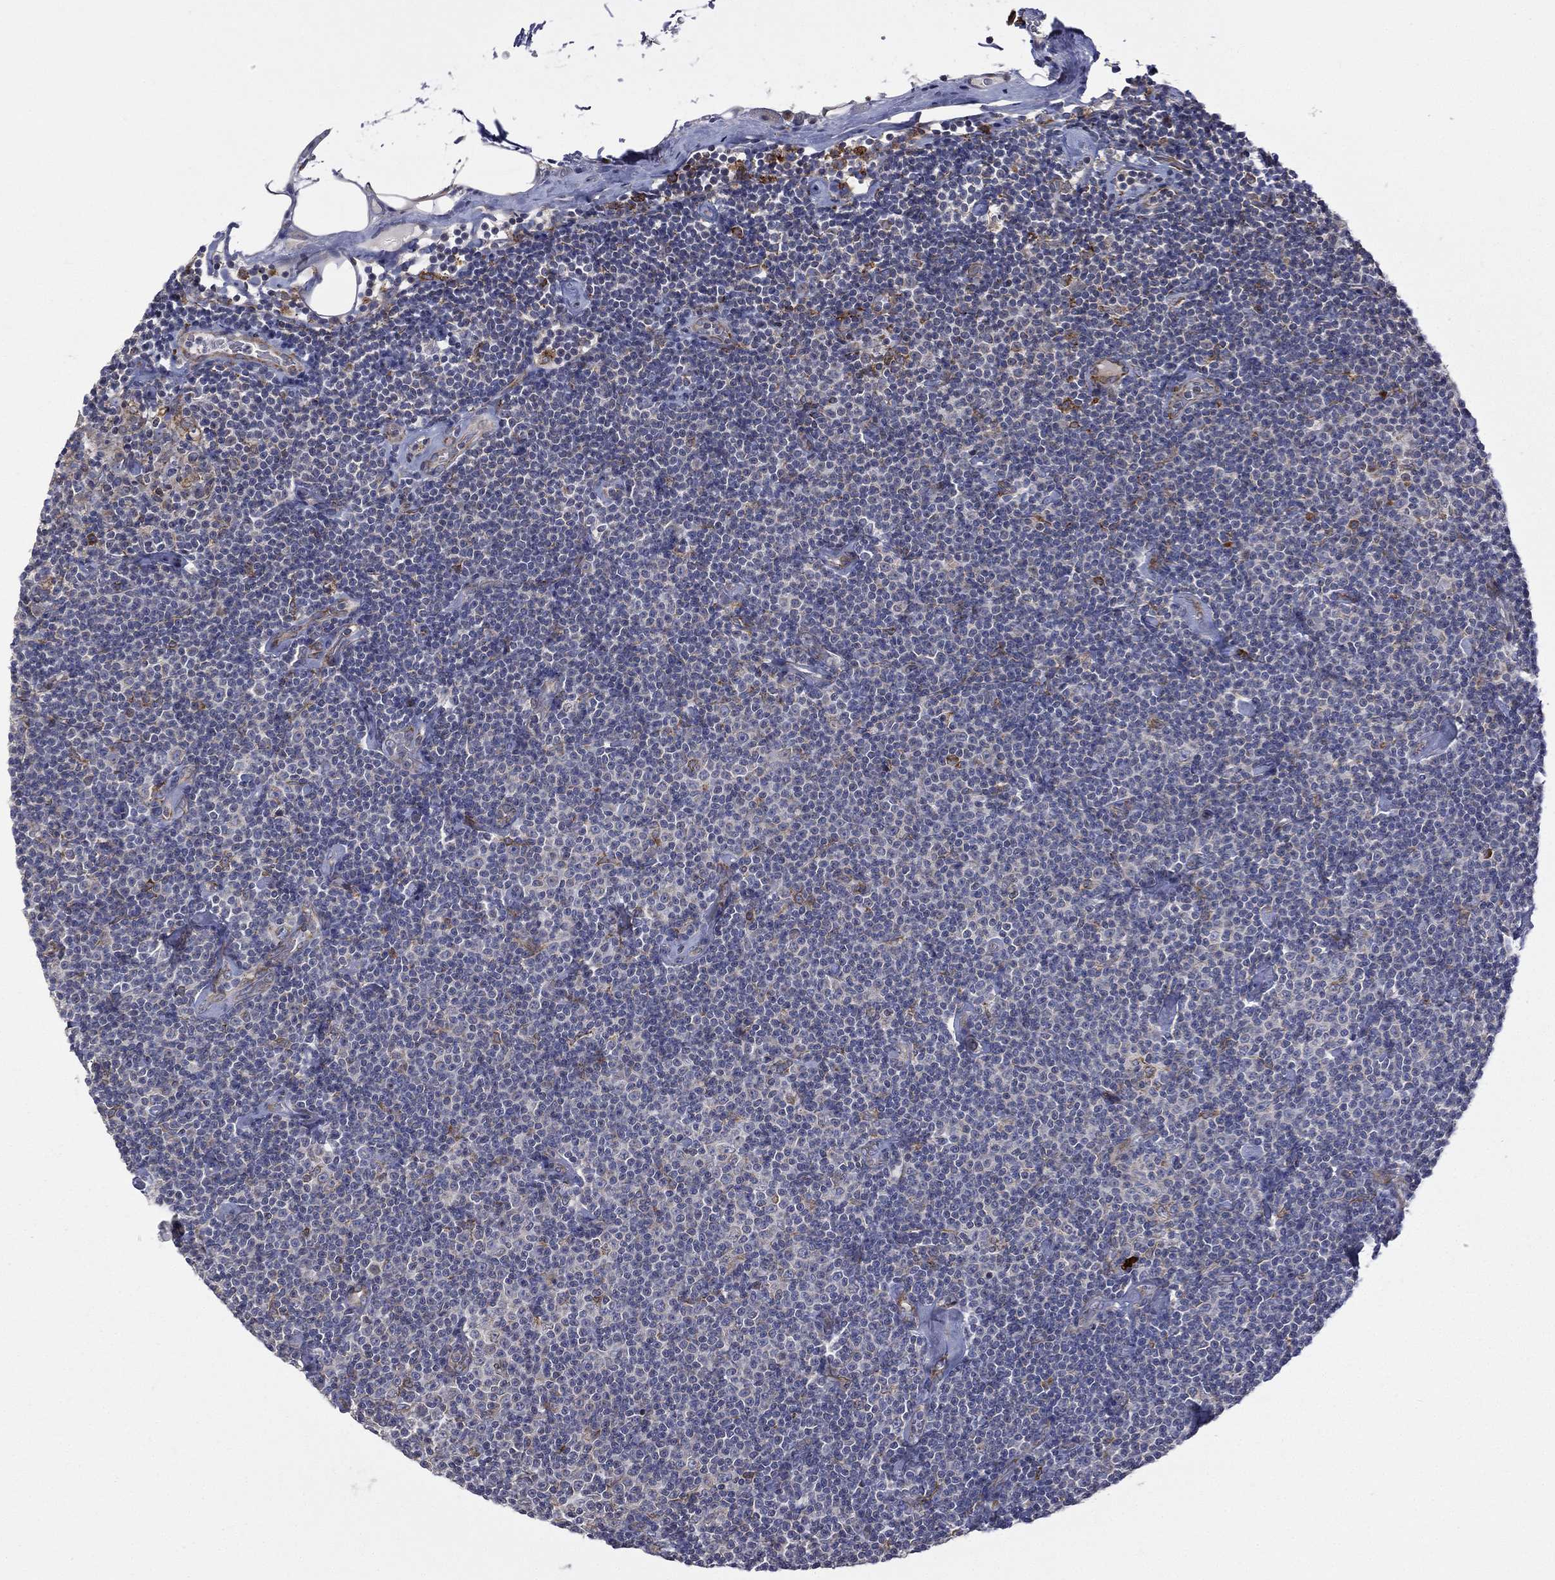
{"staining": {"intensity": "negative", "quantity": "none", "location": "none"}, "tissue": "lymphoma", "cell_type": "Tumor cells", "image_type": "cancer", "snomed": [{"axis": "morphology", "description": "Malignant lymphoma, non-Hodgkin's type, Low grade"}, {"axis": "topography", "description": "Lymph node"}], "caption": "A histopathology image of malignant lymphoma, non-Hodgkin's type (low-grade) stained for a protein reveals no brown staining in tumor cells.", "gene": "C20orf96", "patient": {"sex": "male", "age": 81}}